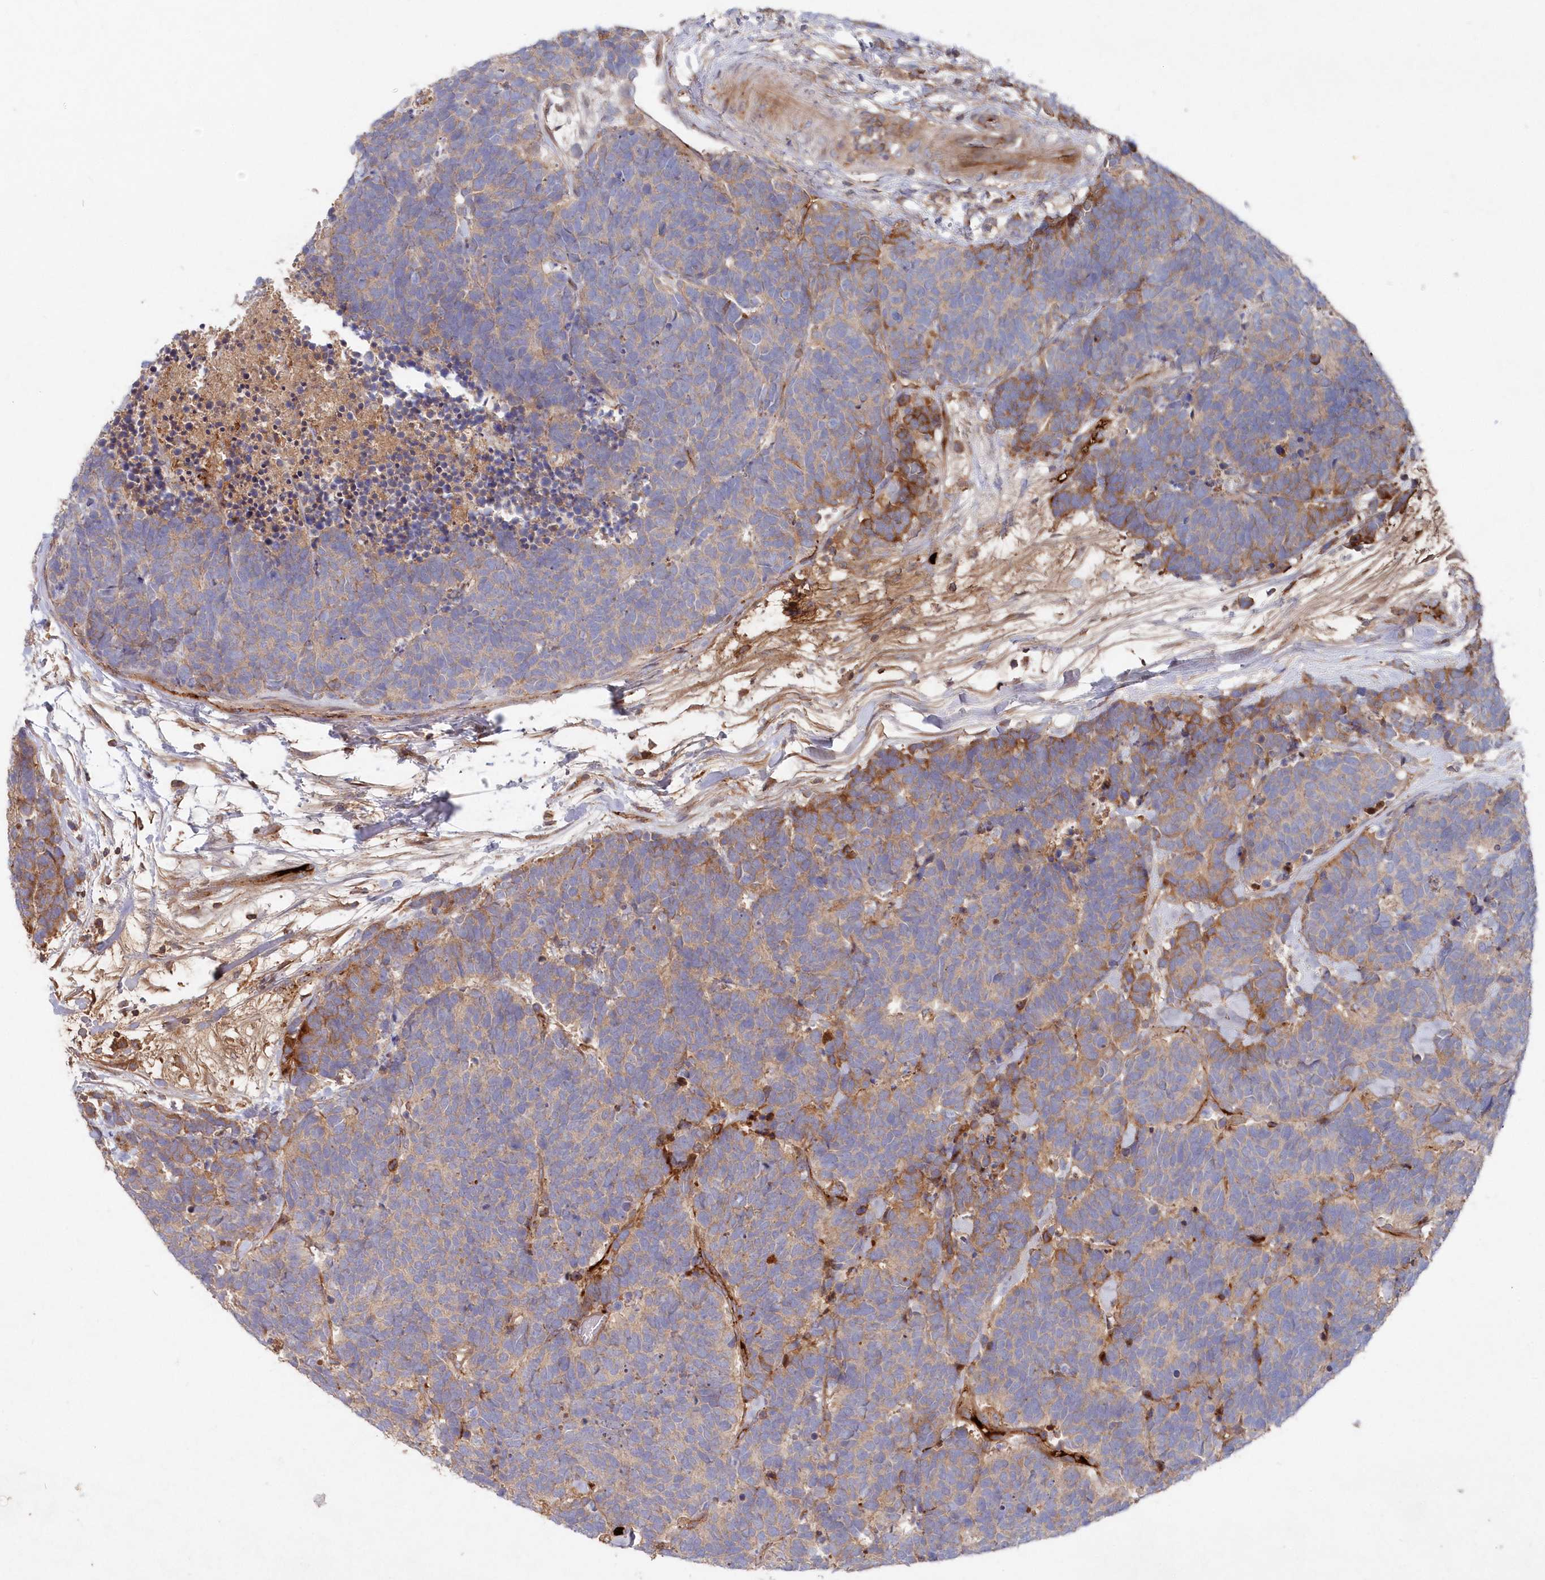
{"staining": {"intensity": "weak", "quantity": ">75%", "location": "cytoplasmic/membranous"}, "tissue": "carcinoid", "cell_type": "Tumor cells", "image_type": "cancer", "snomed": [{"axis": "morphology", "description": "Carcinoma, NOS"}, {"axis": "morphology", "description": "Carcinoid, malignant, NOS"}, {"axis": "topography", "description": "Urinary bladder"}], "caption": "Protein expression analysis of human carcinoid (malignant) reveals weak cytoplasmic/membranous expression in approximately >75% of tumor cells.", "gene": "ABHD14B", "patient": {"sex": "male", "age": 57}}